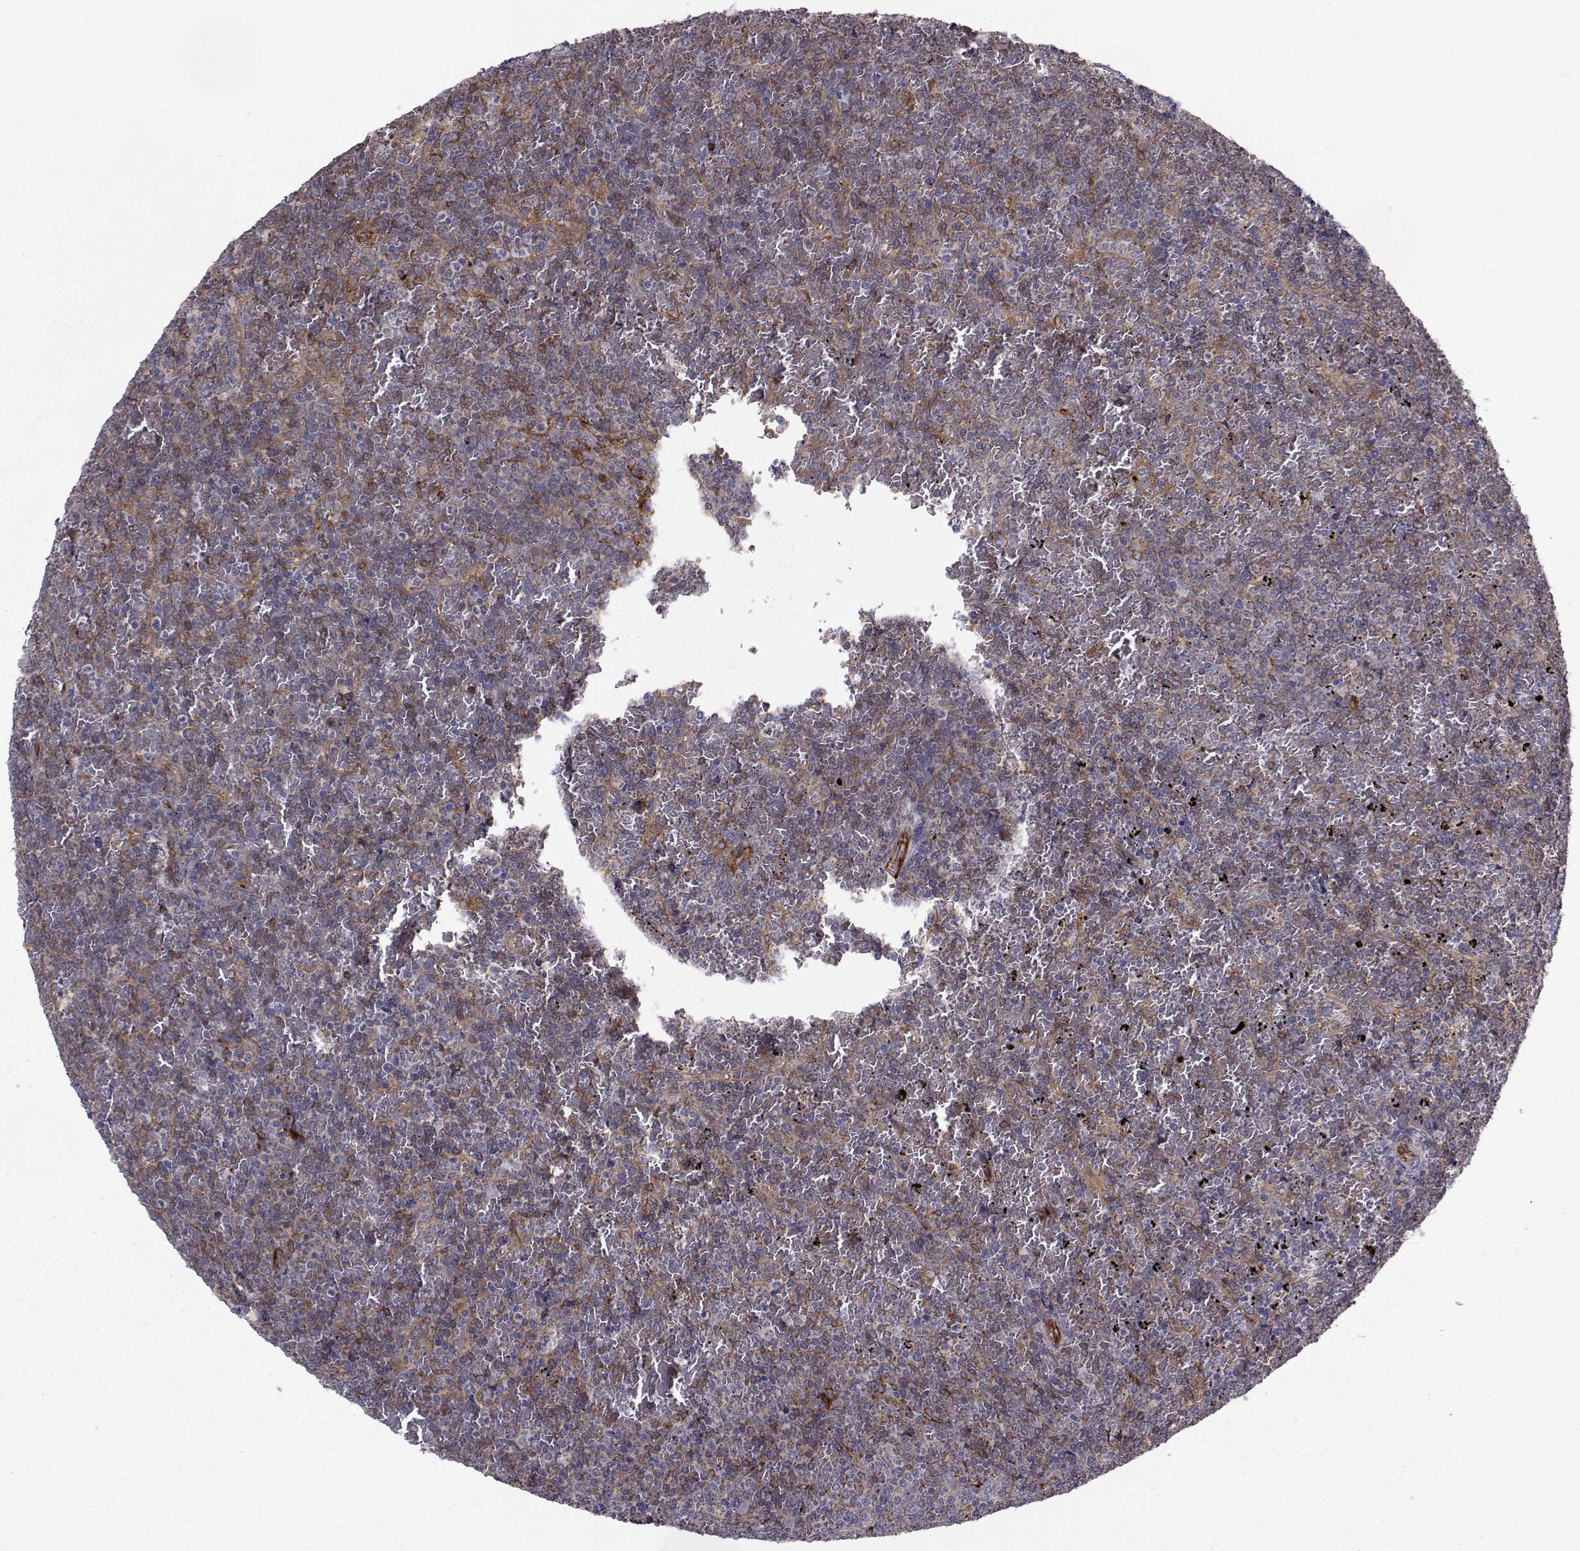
{"staining": {"intensity": "negative", "quantity": "none", "location": "none"}, "tissue": "lymphoma", "cell_type": "Tumor cells", "image_type": "cancer", "snomed": [{"axis": "morphology", "description": "Malignant lymphoma, non-Hodgkin's type, Low grade"}, {"axis": "topography", "description": "Spleen"}], "caption": "High power microscopy micrograph of an immunohistochemistry micrograph of lymphoma, revealing no significant staining in tumor cells. Nuclei are stained in blue.", "gene": "TRIP10", "patient": {"sex": "female", "age": 77}}